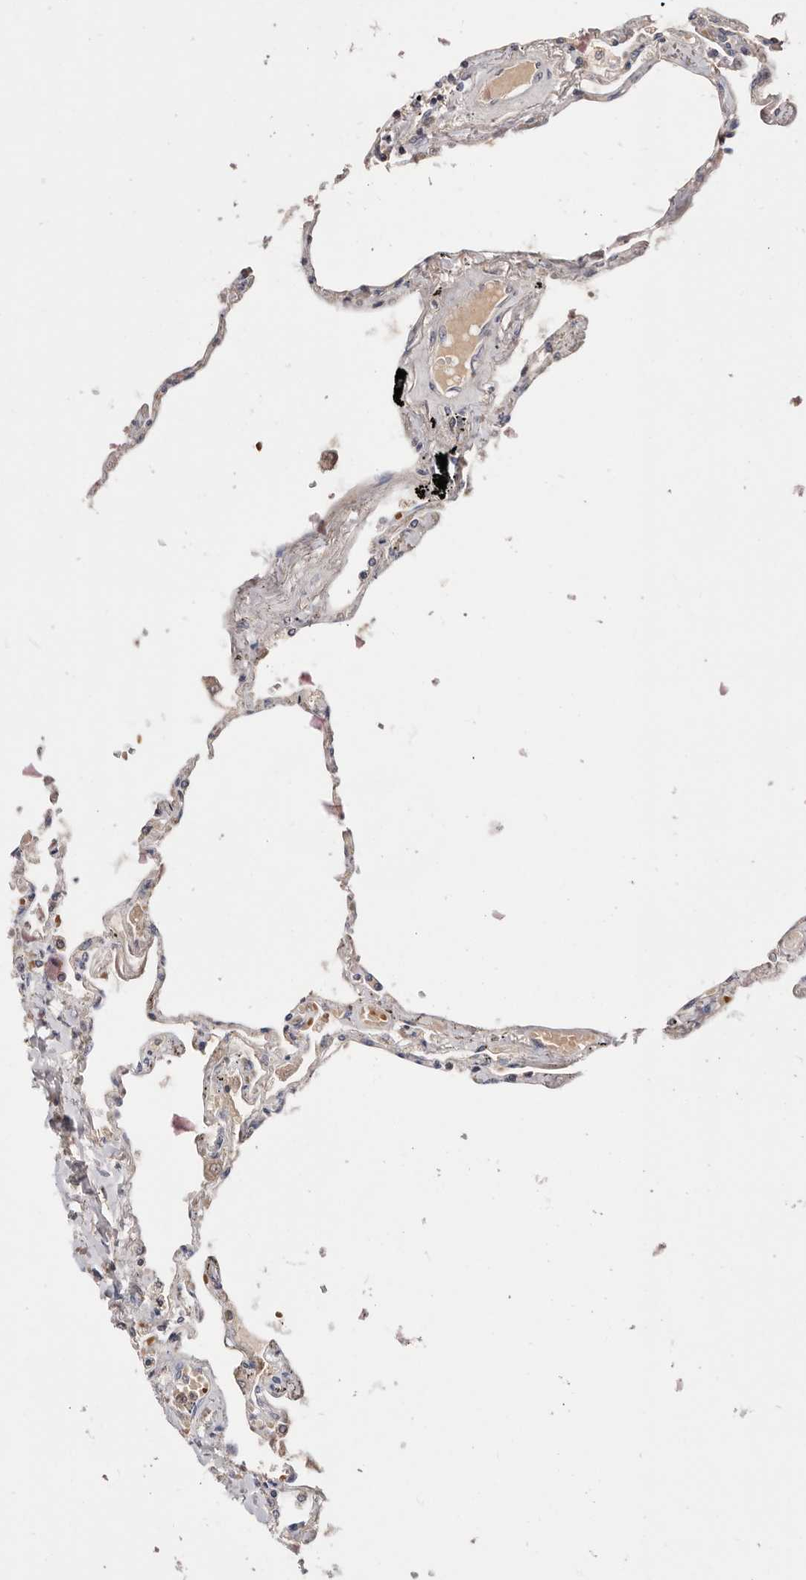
{"staining": {"intensity": "weak", "quantity": "<25%", "location": "cytoplasmic/membranous"}, "tissue": "lung", "cell_type": "Alveolar cells", "image_type": "normal", "snomed": [{"axis": "morphology", "description": "Normal tissue, NOS"}, {"axis": "topography", "description": "Lung"}], "caption": "Immunohistochemical staining of unremarkable human lung shows no significant staining in alveolar cells.", "gene": "RNF213", "patient": {"sex": "female", "age": 67}}